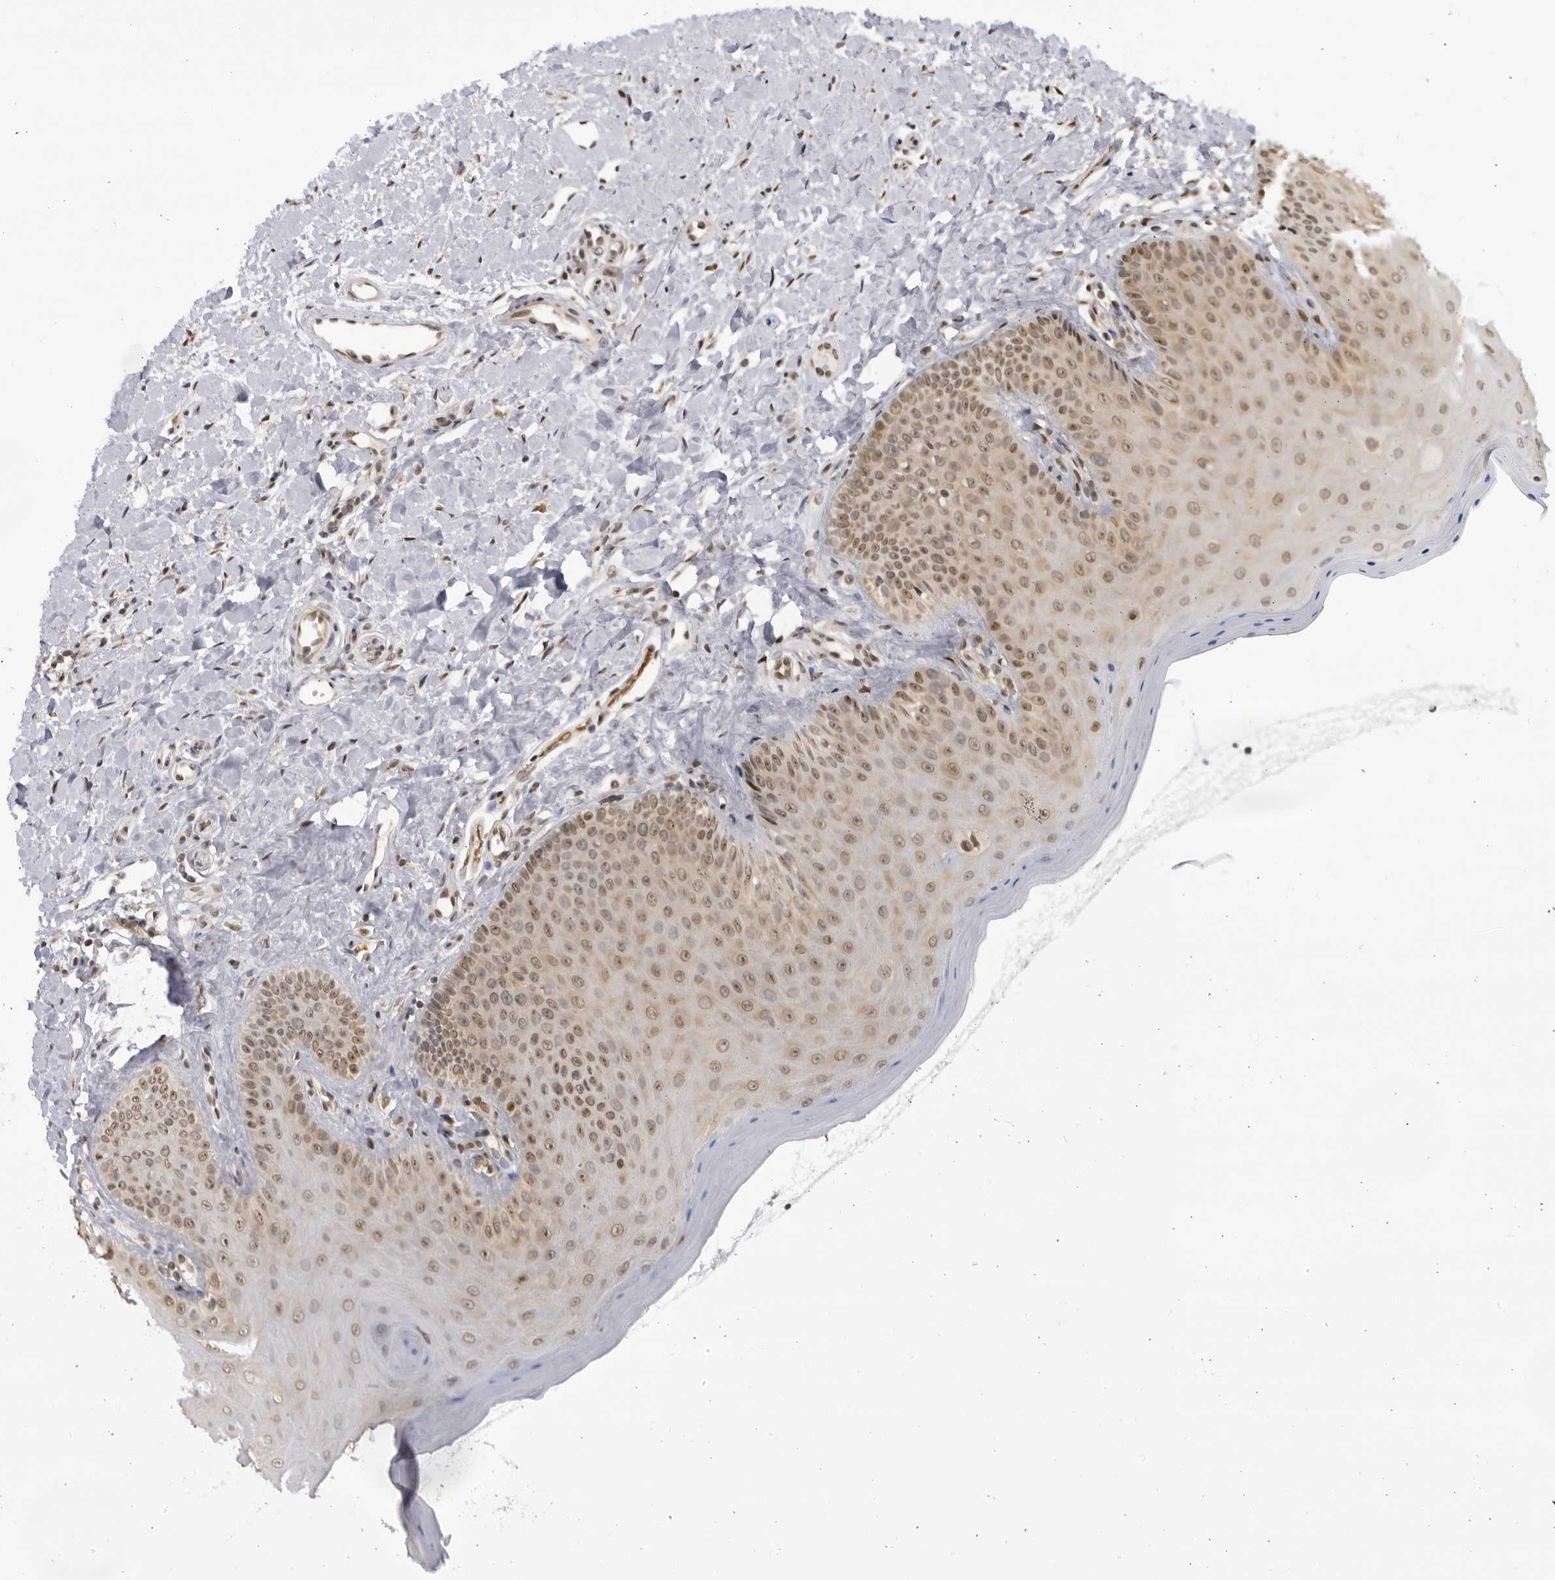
{"staining": {"intensity": "weak", "quantity": ">75%", "location": "nuclear"}, "tissue": "oral mucosa", "cell_type": "Squamous epithelial cells", "image_type": "normal", "snomed": [{"axis": "morphology", "description": "Normal tissue, NOS"}, {"axis": "topography", "description": "Oral tissue"}], "caption": "Weak nuclear protein positivity is seen in about >75% of squamous epithelial cells in oral mucosa. Nuclei are stained in blue.", "gene": "RASGEF1C", "patient": {"sex": "female", "age": 31}}